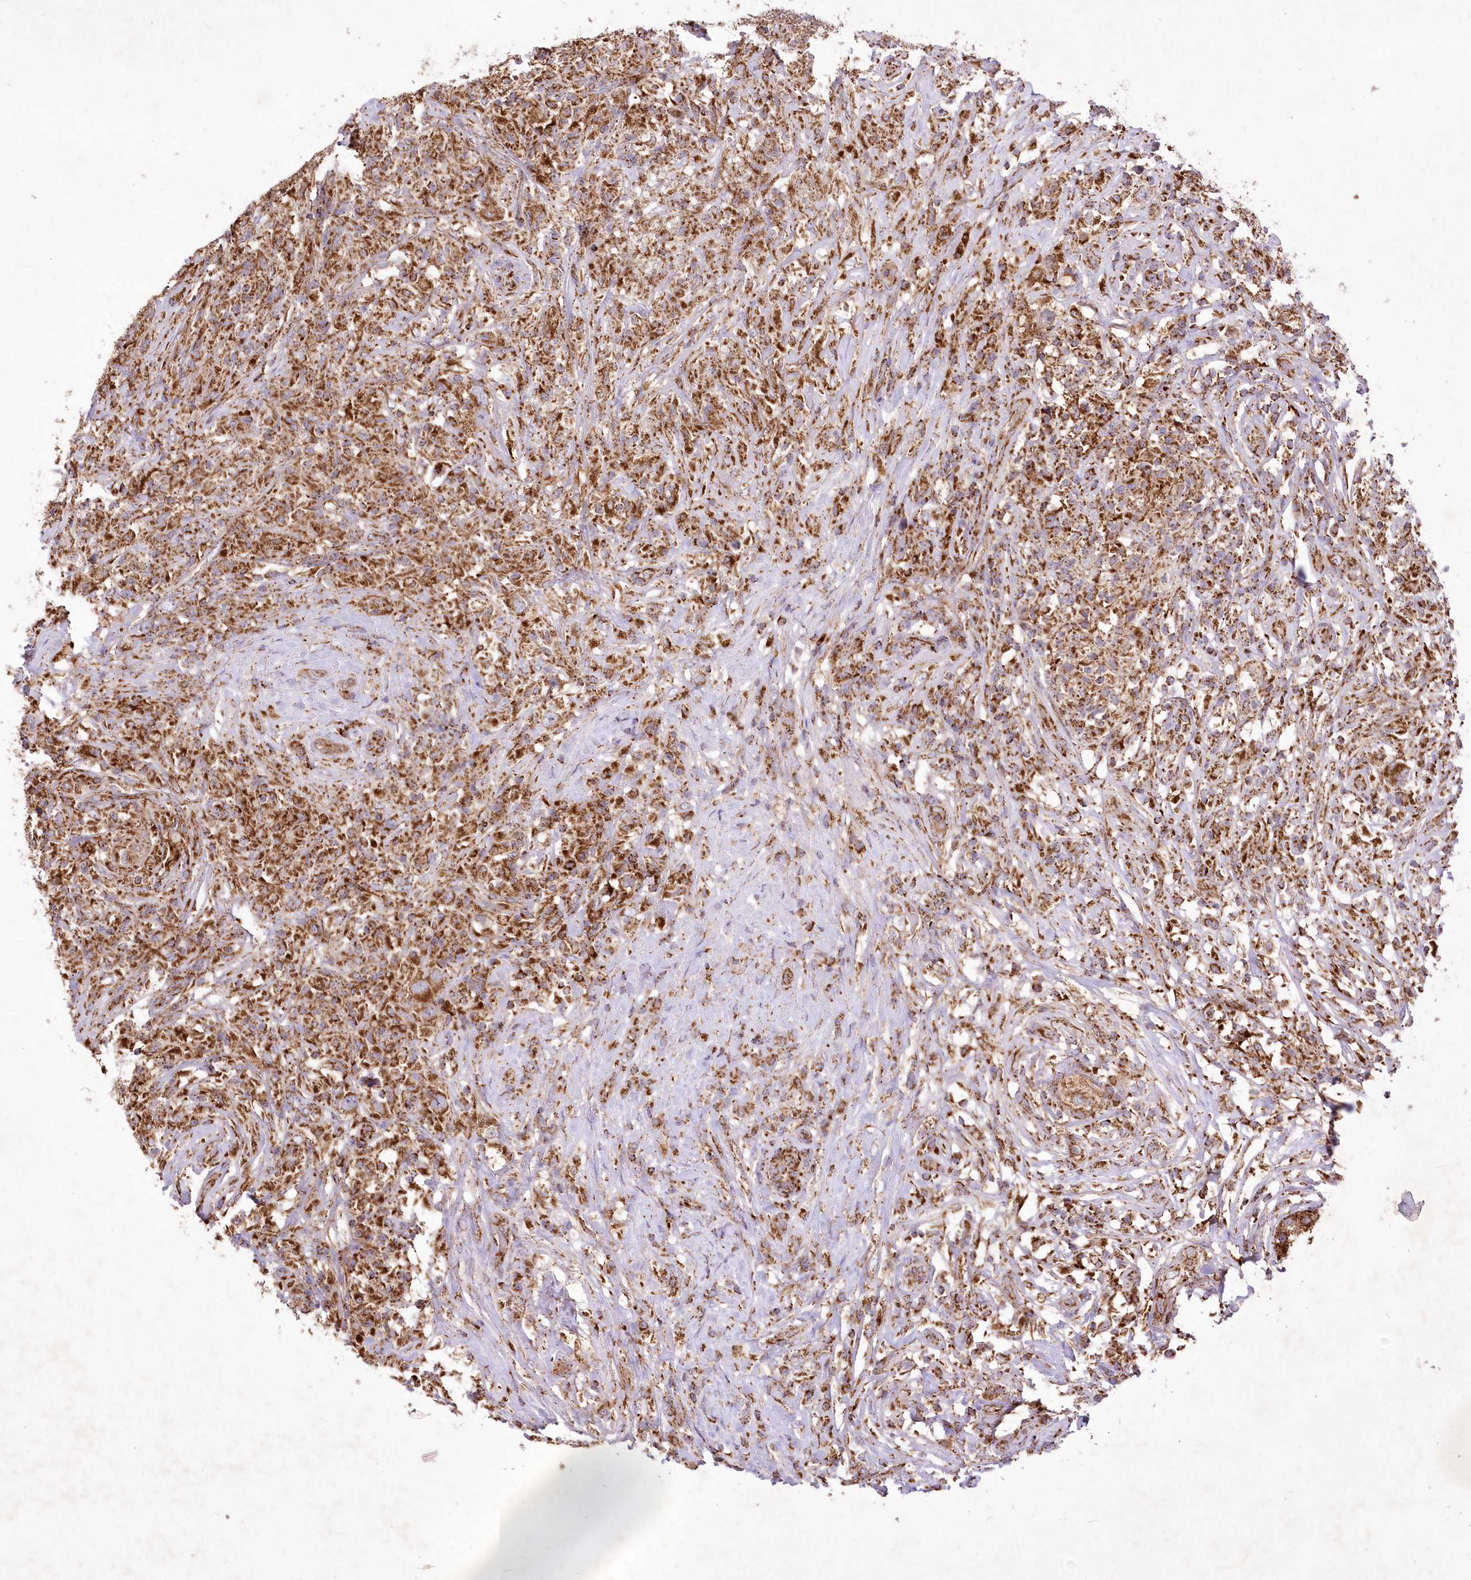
{"staining": {"intensity": "strong", "quantity": ">75%", "location": "cytoplasmic/membranous"}, "tissue": "testis cancer", "cell_type": "Tumor cells", "image_type": "cancer", "snomed": [{"axis": "morphology", "description": "Seminoma, NOS"}, {"axis": "topography", "description": "Testis"}], "caption": "IHC (DAB (3,3'-diaminobenzidine)) staining of human seminoma (testis) exhibits strong cytoplasmic/membranous protein positivity in approximately >75% of tumor cells.", "gene": "ASNSD1", "patient": {"sex": "male", "age": 49}}